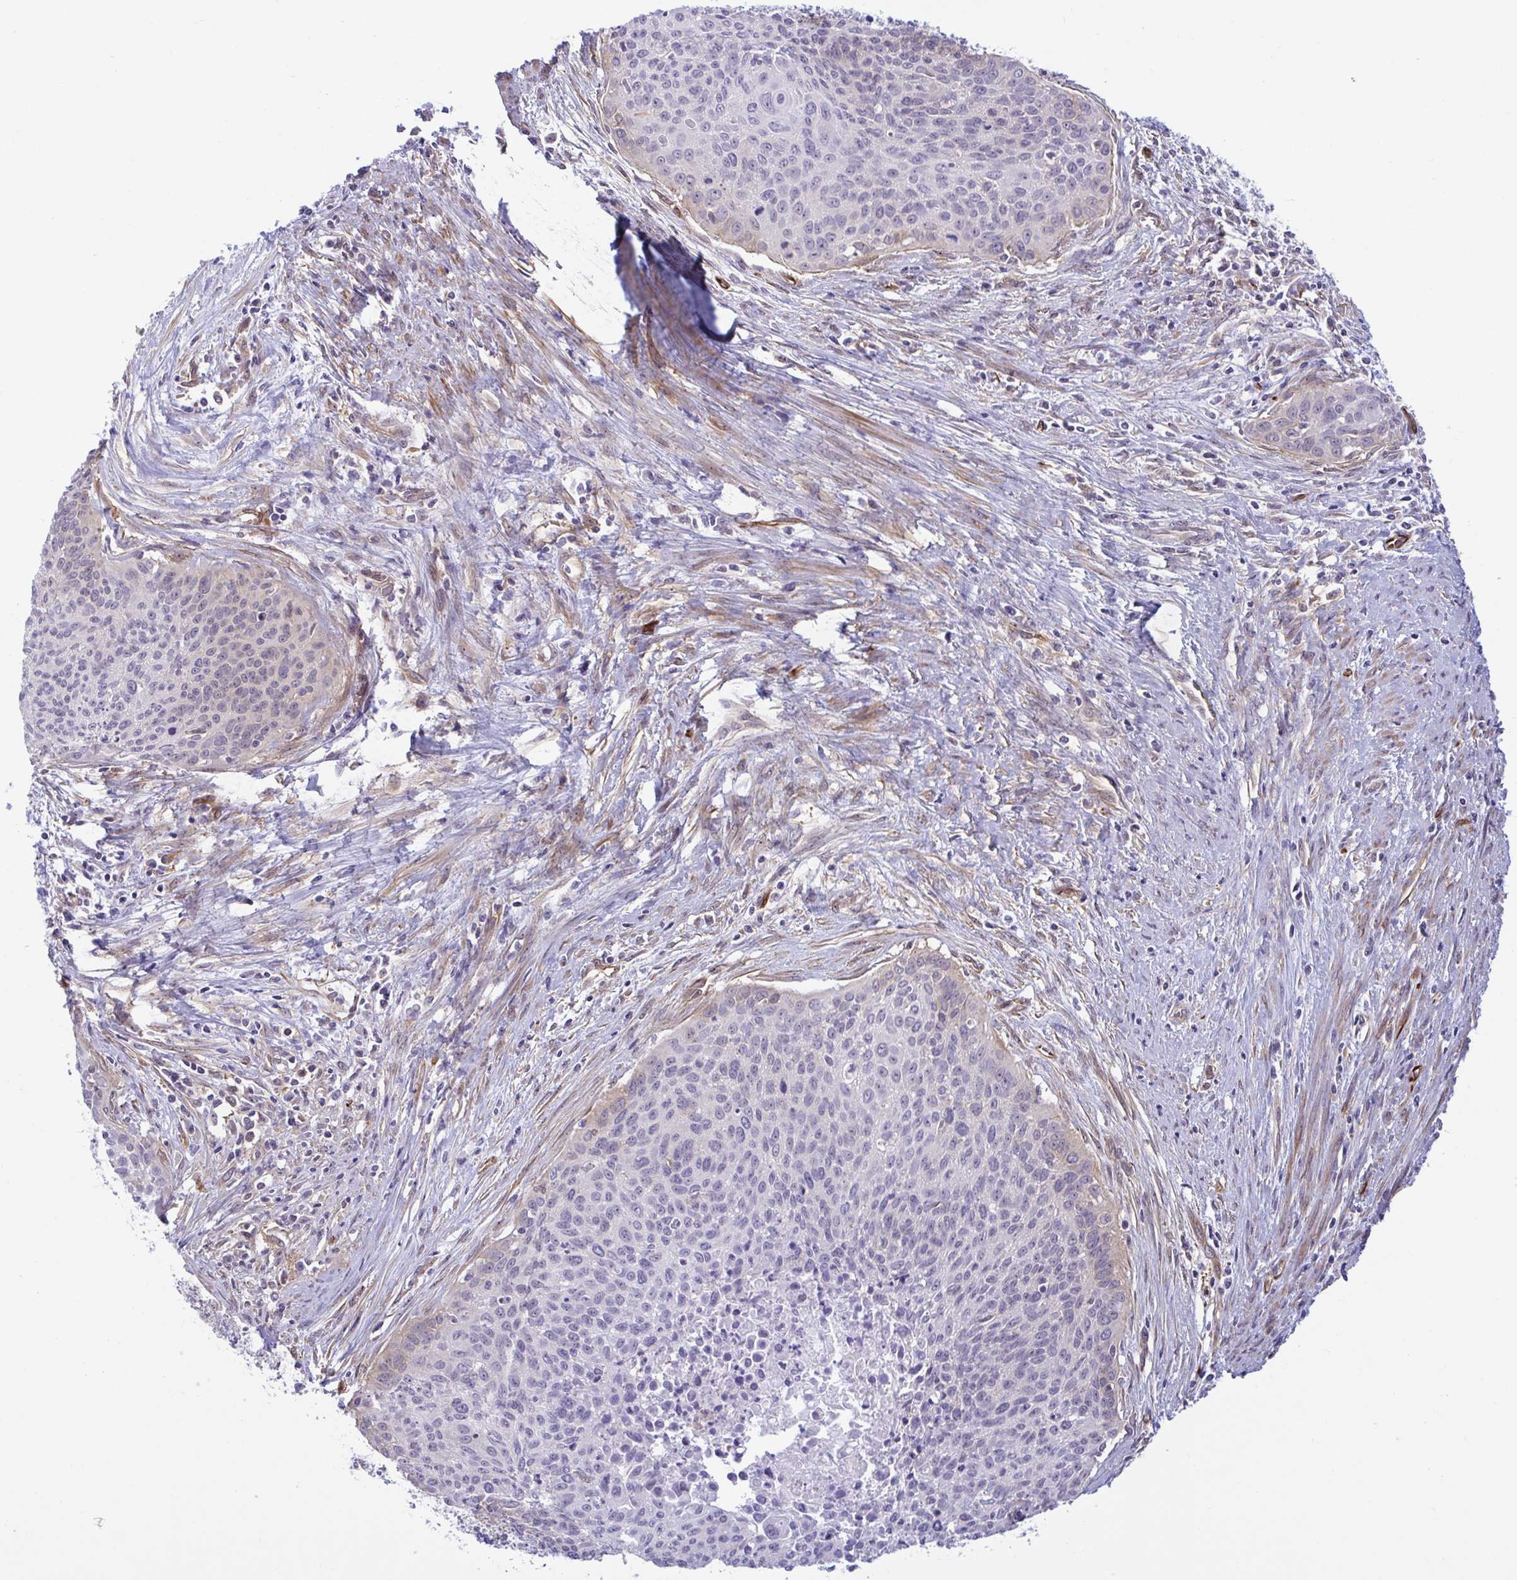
{"staining": {"intensity": "weak", "quantity": "<25%", "location": "cytoplasmic/membranous"}, "tissue": "cervical cancer", "cell_type": "Tumor cells", "image_type": "cancer", "snomed": [{"axis": "morphology", "description": "Squamous cell carcinoma, NOS"}, {"axis": "topography", "description": "Cervix"}], "caption": "An image of human squamous cell carcinoma (cervical) is negative for staining in tumor cells. (DAB (3,3'-diaminobenzidine) IHC, high magnification).", "gene": "PRRT4", "patient": {"sex": "female", "age": 55}}